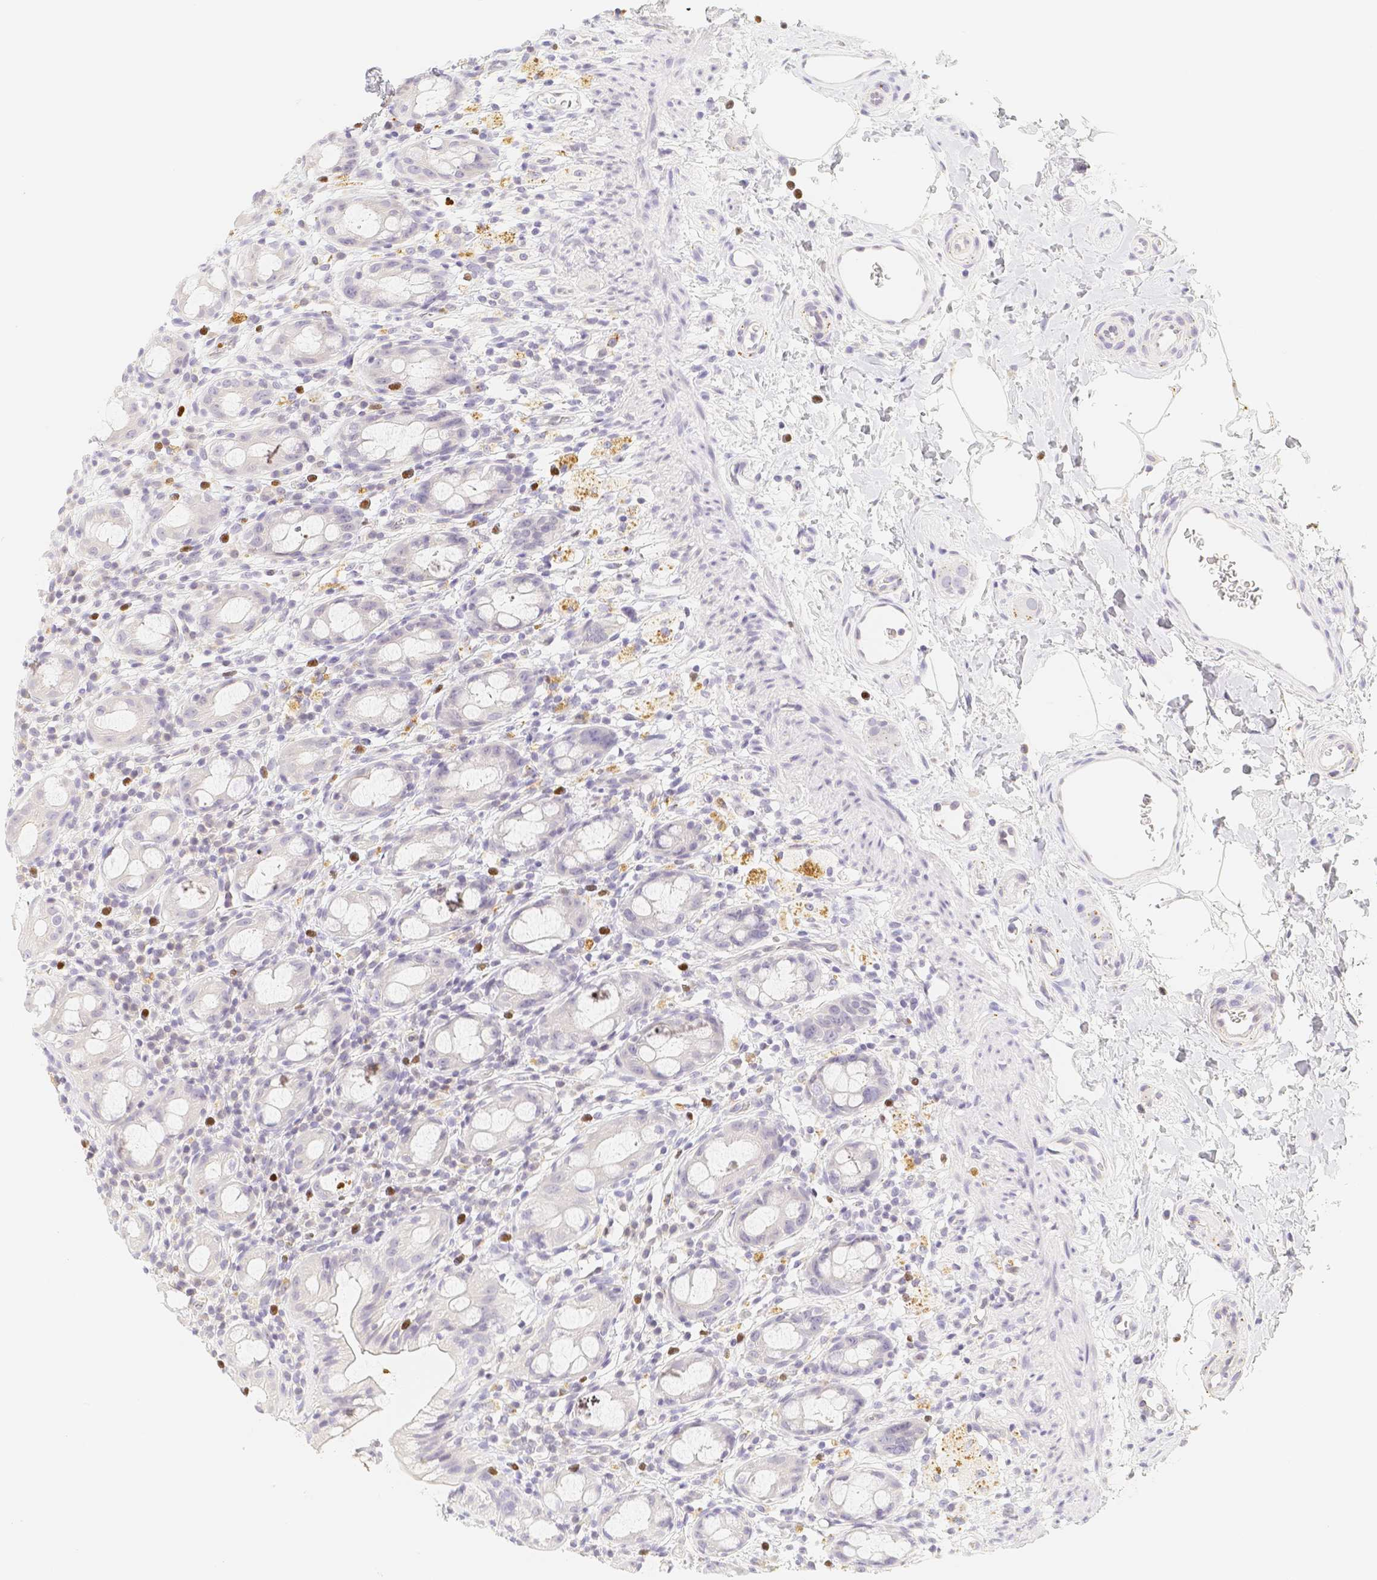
{"staining": {"intensity": "negative", "quantity": "none", "location": "none"}, "tissue": "rectum", "cell_type": "Glandular cells", "image_type": "normal", "snomed": [{"axis": "morphology", "description": "Normal tissue, NOS"}, {"axis": "topography", "description": "Rectum"}], "caption": "Immunohistochemistry histopathology image of unremarkable rectum stained for a protein (brown), which exhibits no staining in glandular cells.", "gene": "PADI4", "patient": {"sex": "male", "age": 44}}